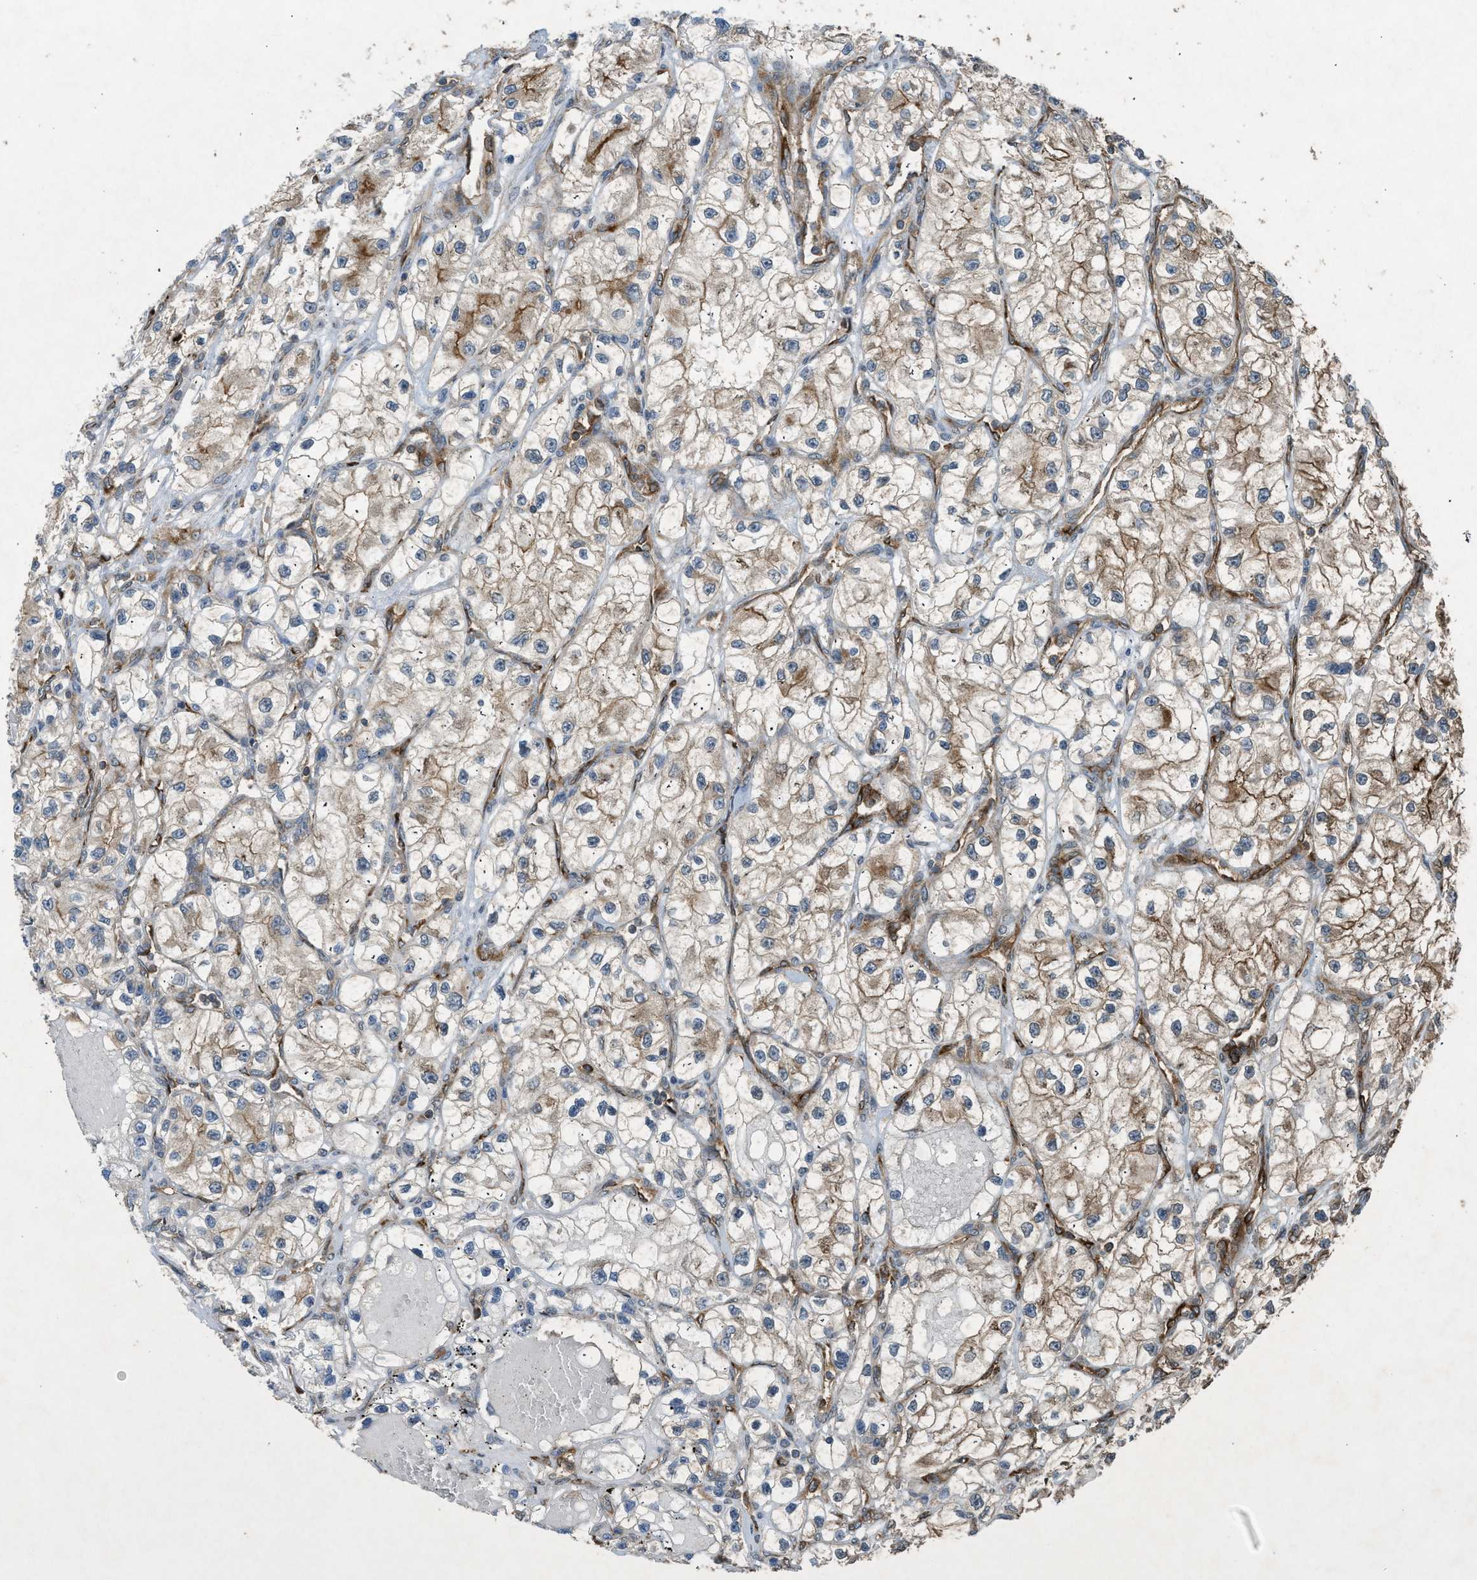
{"staining": {"intensity": "moderate", "quantity": ">75%", "location": "cytoplasmic/membranous"}, "tissue": "renal cancer", "cell_type": "Tumor cells", "image_type": "cancer", "snomed": [{"axis": "morphology", "description": "Adenocarcinoma, NOS"}, {"axis": "topography", "description": "Kidney"}], "caption": "Renal cancer (adenocarcinoma) was stained to show a protein in brown. There is medium levels of moderate cytoplasmic/membranous staining in approximately >75% of tumor cells.", "gene": "HIP1R", "patient": {"sex": "female", "age": 57}}